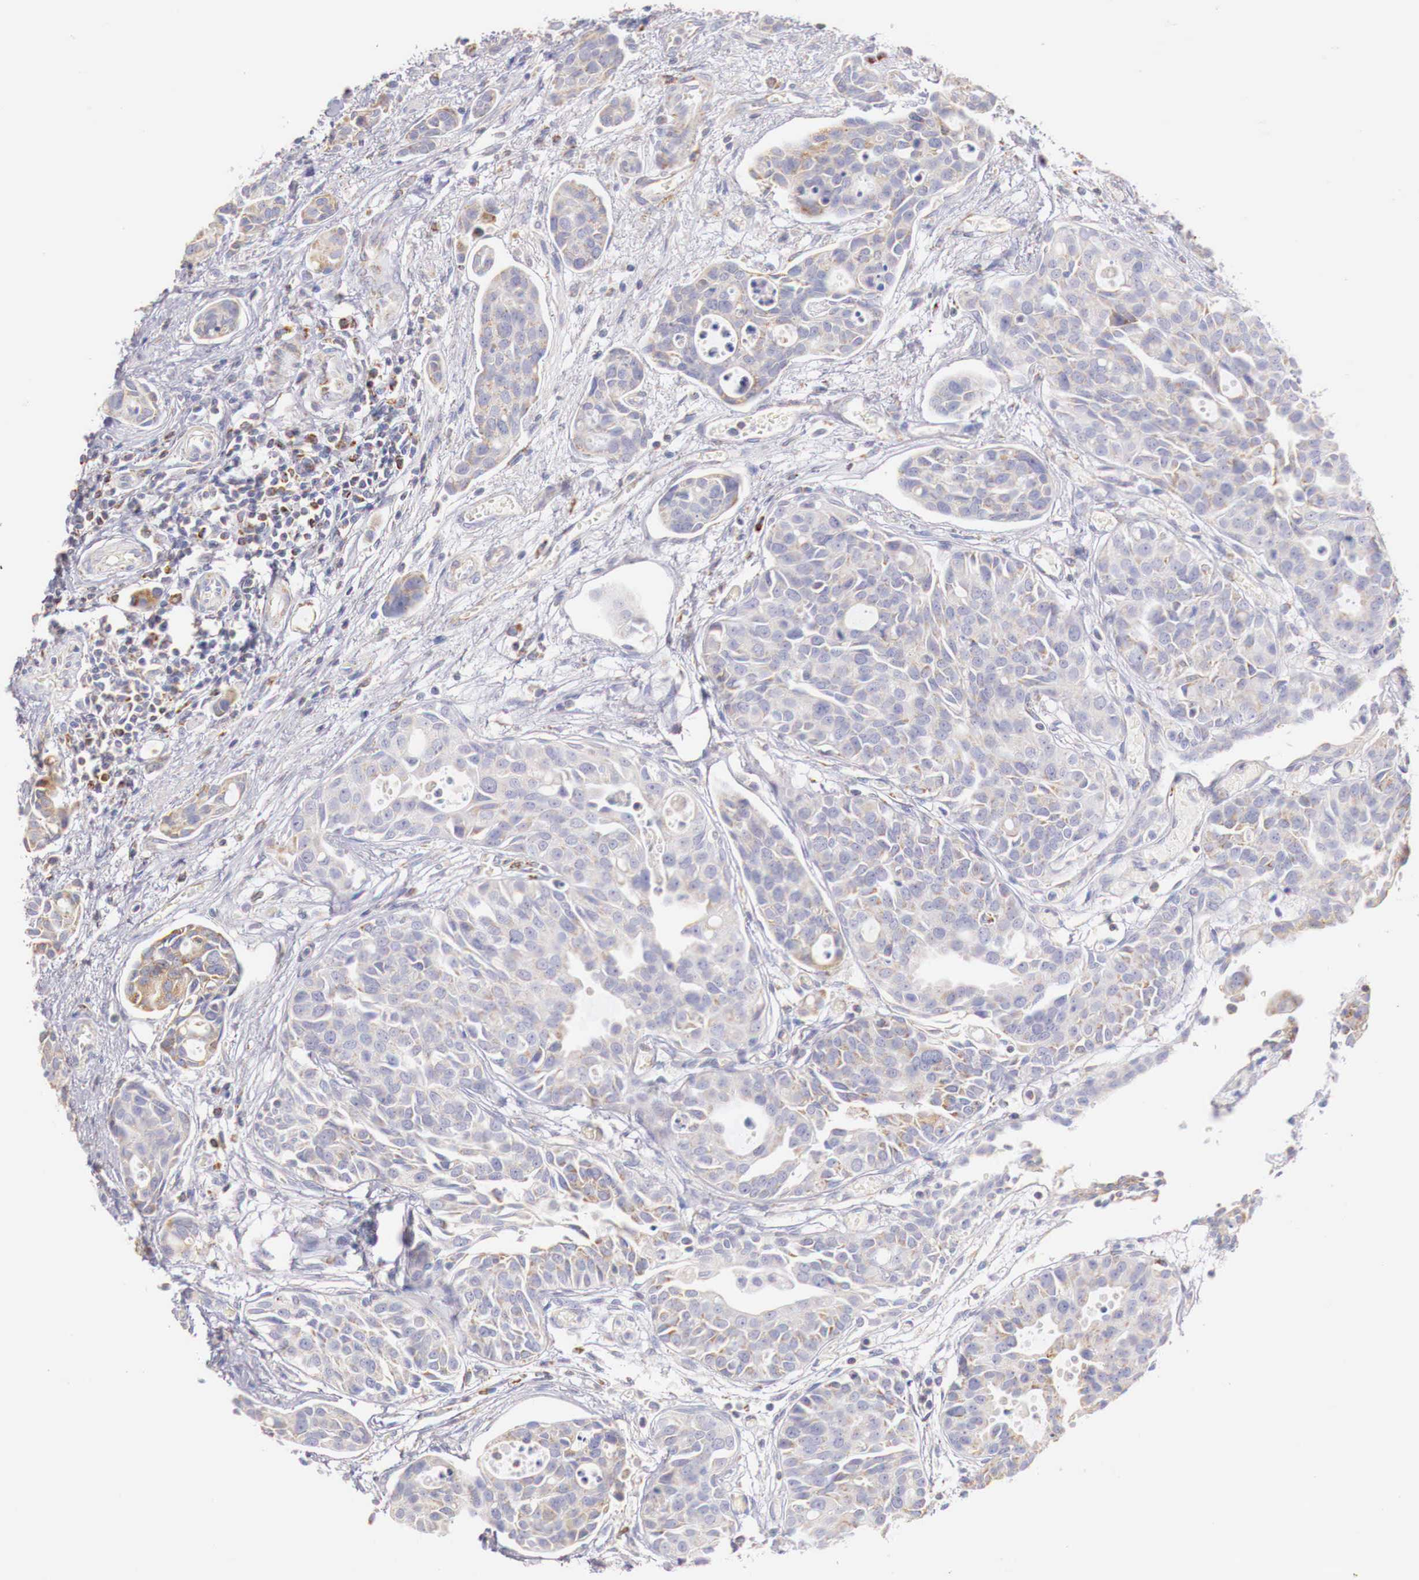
{"staining": {"intensity": "weak", "quantity": "25%-75%", "location": "cytoplasmic/membranous"}, "tissue": "urothelial cancer", "cell_type": "Tumor cells", "image_type": "cancer", "snomed": [{"axis": "morphology", "description": "Urothelial carcinoma, High grade"}, {"axis": "topography", "description": "Urinary bladder"}], "caption": "The immunohistochemical stain shows weak cytoplasmic/membranous positivity in tumor cells of urothelial cancer tissue.", "gene": "IDH3G", "patient": {"sex": "male", "age": 78}}